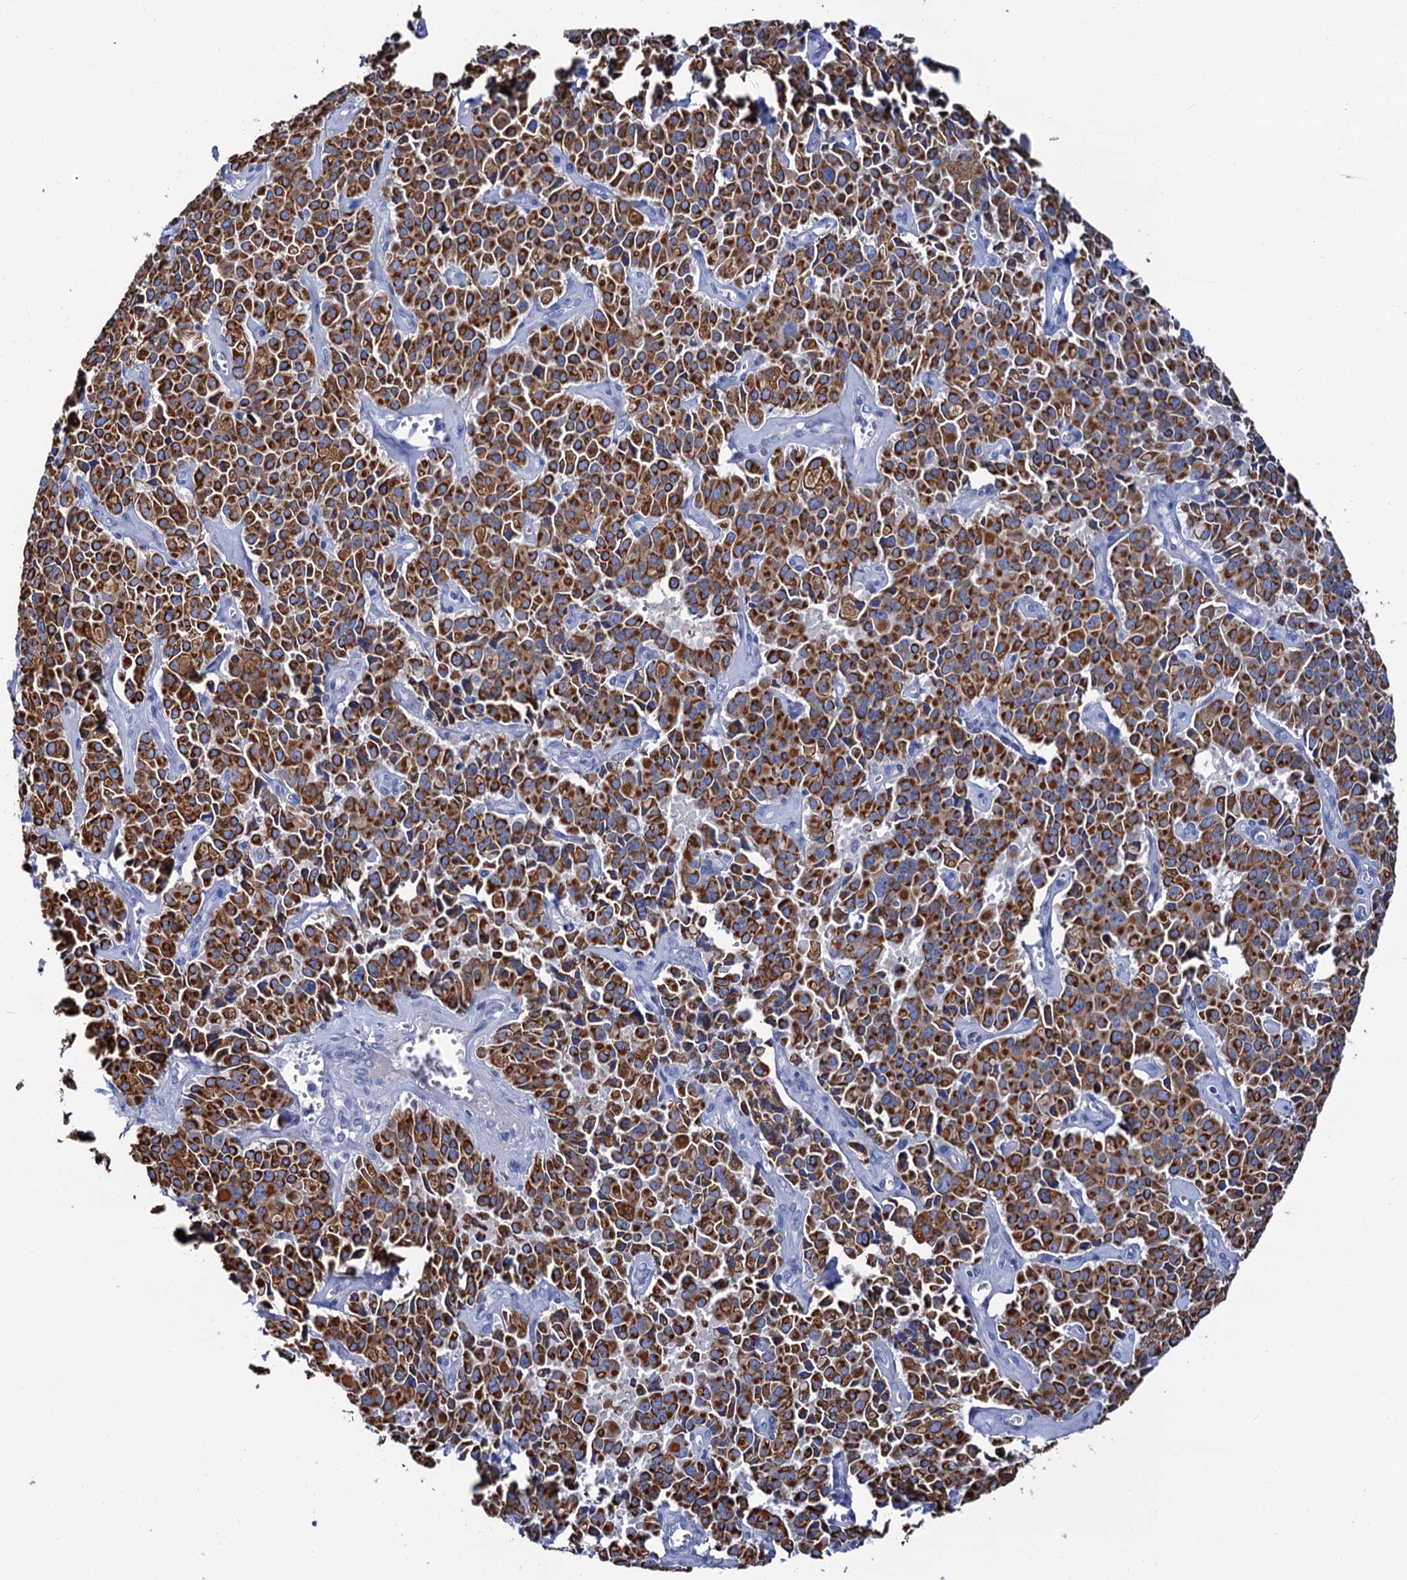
{"staining": {"intensity": "strong", "quantity": ">75%", "location": "cytoplasmic/membranous"}, "tissue": "pancreatic cancer", "cell_type": "Tumor cells", "image_type": "cancer", "snomed": [{"axis": "morphology", "description": "Adenocarcinoma, NOS"}, {"axis": "topography", "description": "Pancreas"}], "caption": "Pancreatic cancer tissue exhibits strong cytoplasmic/membranous staining in about >75% of tumor cells (IHC, brightfield microscopy, high magnification).", "gene": "RAB3IP", "patient": {"sex": "male", "age": 65}}